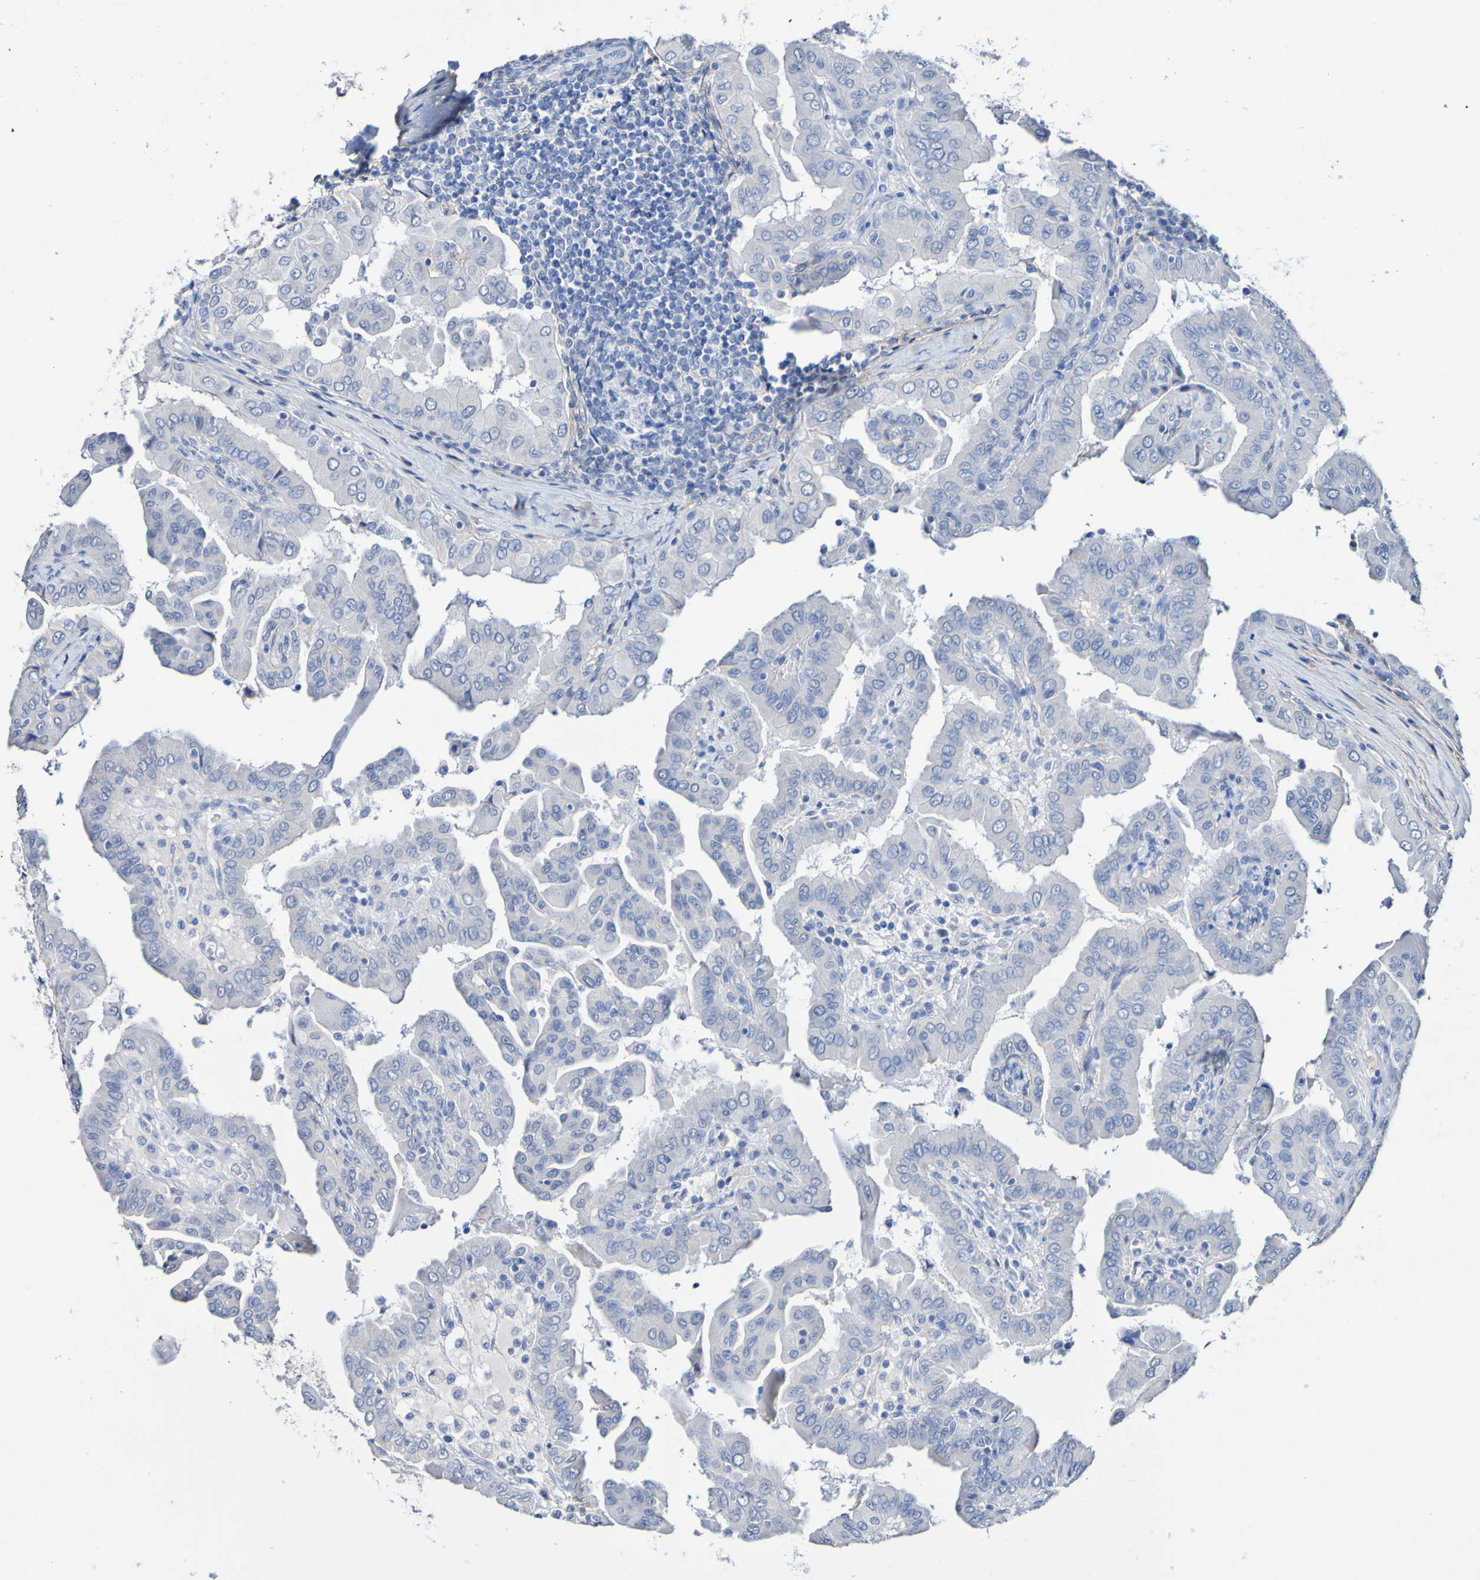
{"staining": {"intensity": "negative", "quantity": "none", "location": "none"}, "tissue": "thyroid cancer", "cell_type": "Tumor cells", "image_type": "cancer", "snomed": [{"axis": "morphology", "description": "Papillary adenocarcinoma, NOS"}, {"axis": "topography", "description": "Thyroid gland"}], "caption": "DAB (3,3'-diaminobenzidine) immunohistochemical staining of thyroid cancer (papillary adenocarcinoma) shows no significant expression in tumor cells. (Stains: DAB immunohistochemistry with hematoxylin counter stain, Microscopy: brightfield microscopy at high magnification).", "gene": "SGCB", "patient": {"sex": "male", "age": 33}}